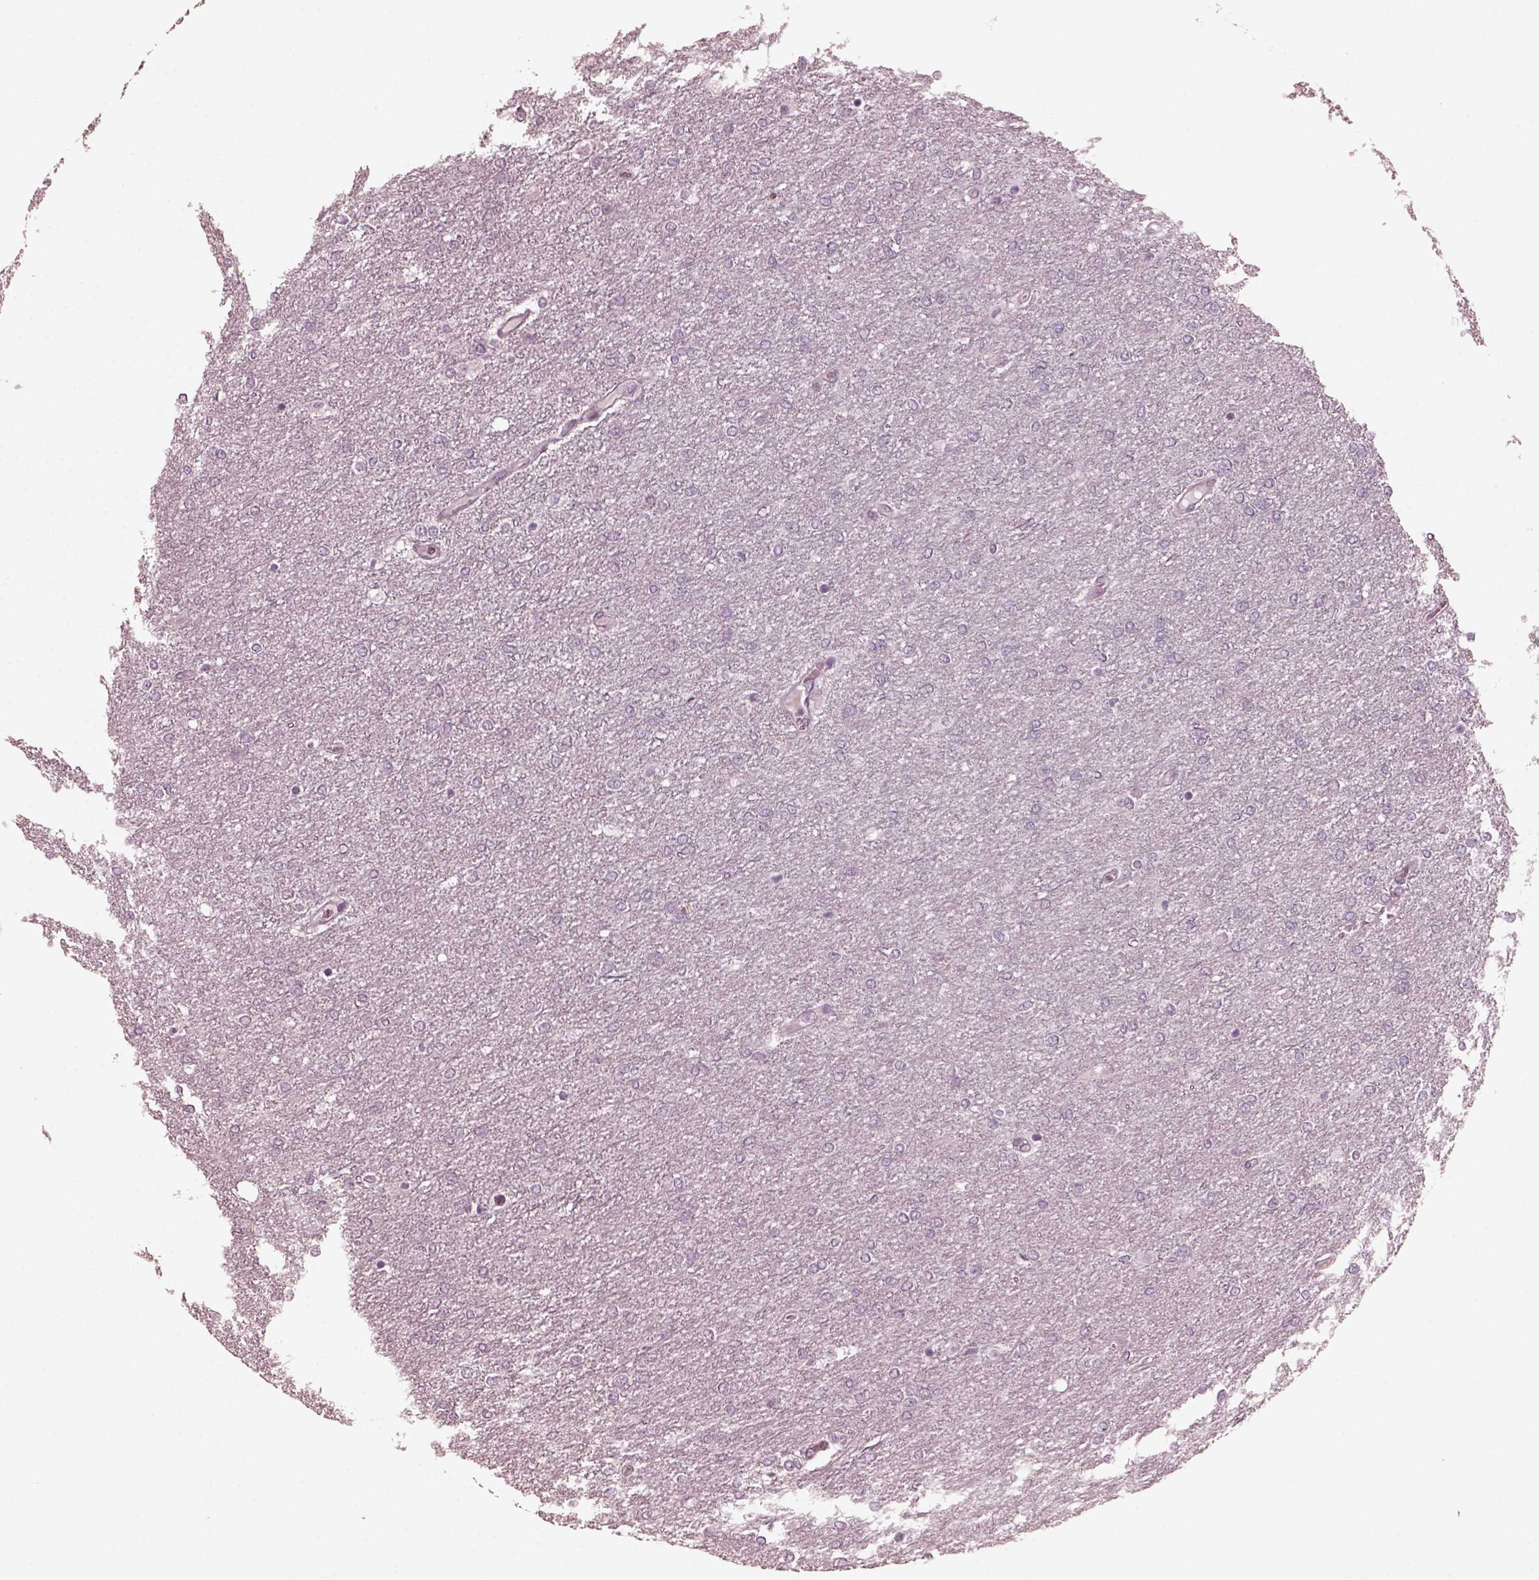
{"staining": {"intensity": "negative", "quantity": "none", "location": "none"}, "tissue": "glioma", "cell_type": "Tumor cells", "image_type": "cancer", "snomed": [{"axis": "morphology", "description": "Glioma, malignant, High grade"}, {"axis": "topography", "description": "Brain"}], "caption": "Immunohistochemistry micrograph of neoplastic tissue: human malignant glioma (high-grade) stained with DAB (3,3'-diaminobenzidine) reveals no significant protein positivity in tumor cells.", "gene": "CGA", "patient": {"sex": "female", "age": 61}}